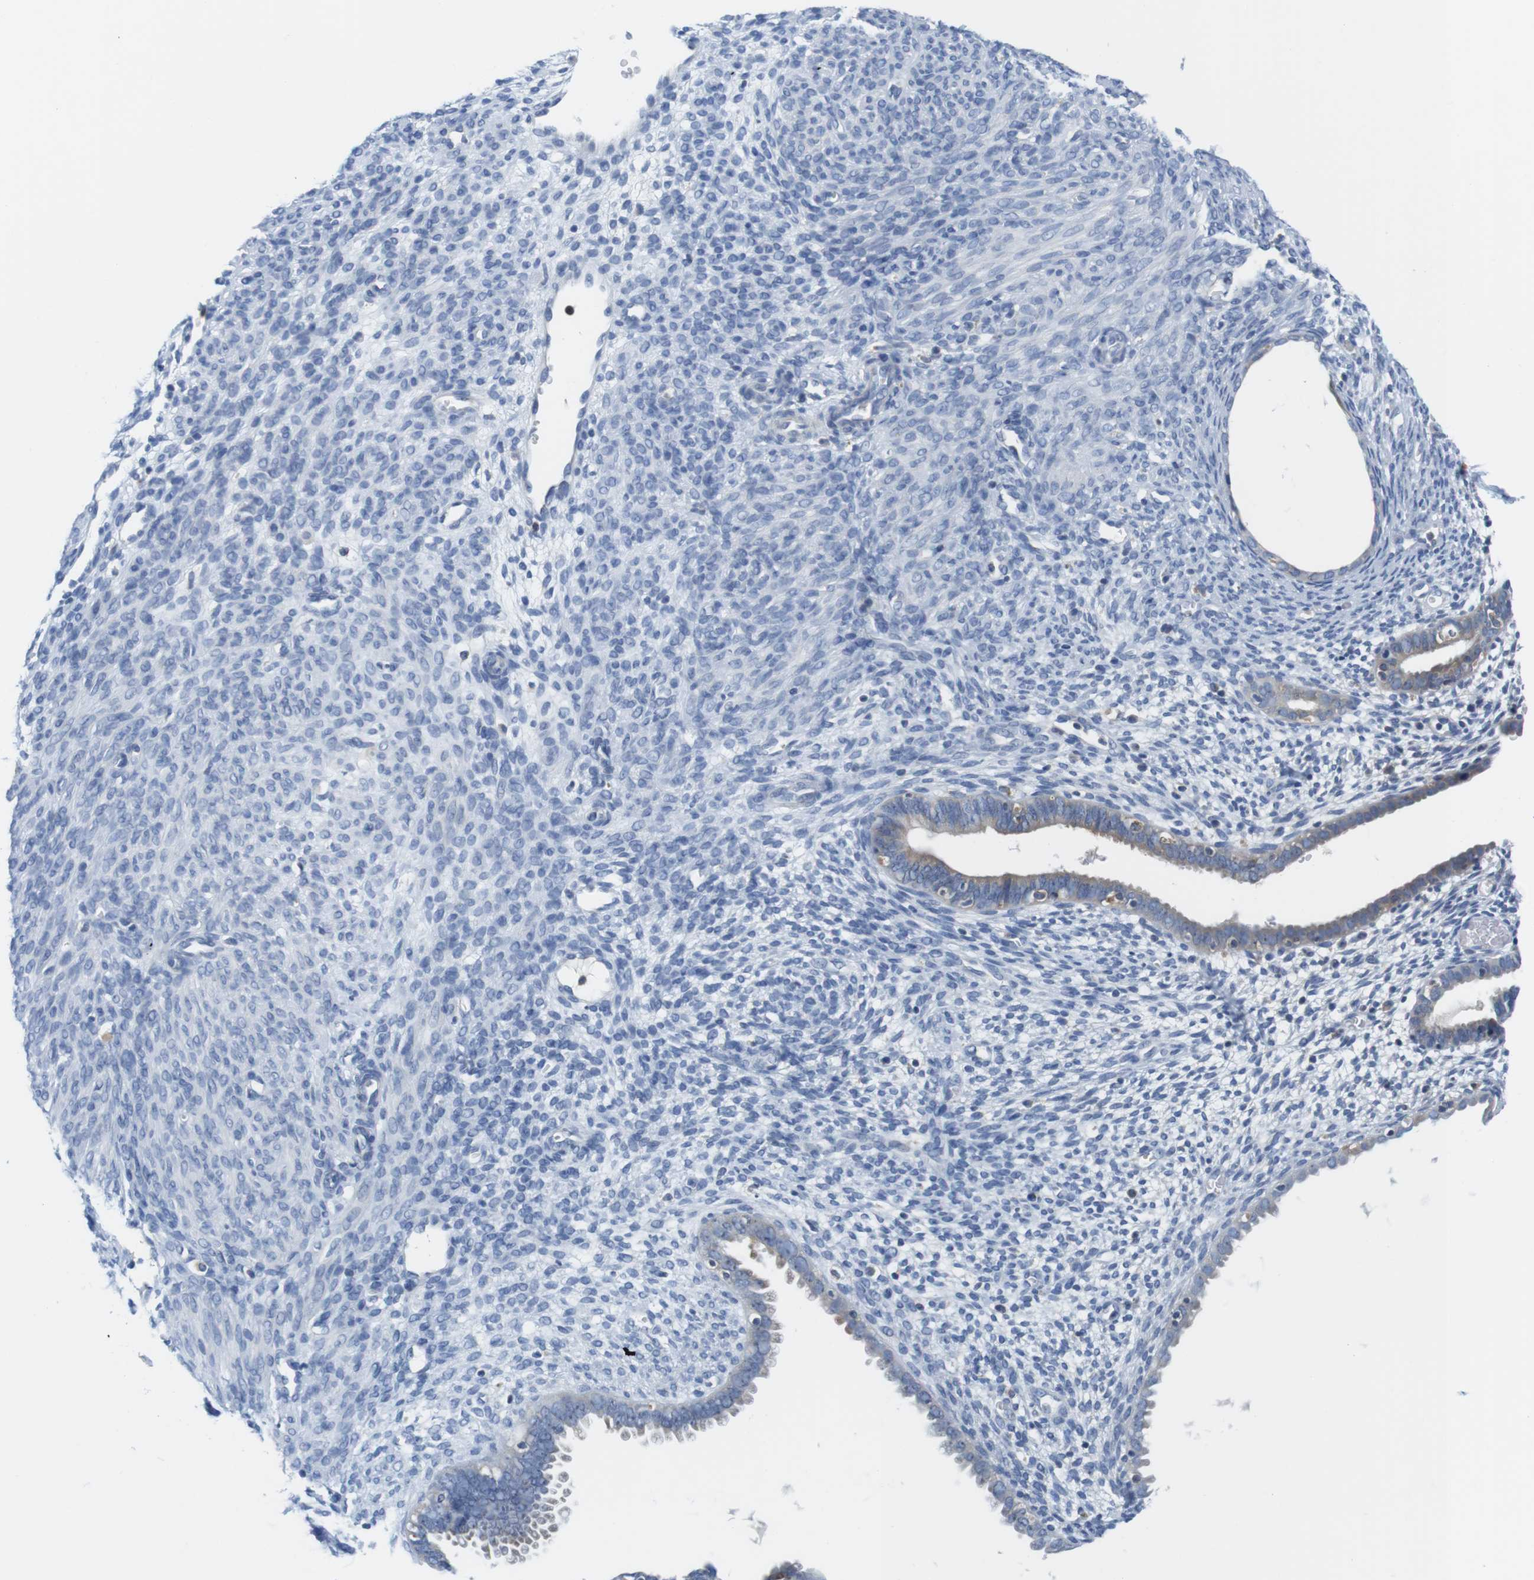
{"staining": {"intensity": "negative", "quantity": "none", "location": "none"}, "tissue": "endometrium", "cell_type": "Cells in endometrial stroma", "image_type": "normal", "snomed": [{"axis": "morphology", "description": "Normal tissue, NOS"}, {"axis": "morphology", "description": "Atrophy, NOS"}, {"axis": "topography", "description": "Uterus"}, {"axis": "topography", "description": "Endometrium"}], "caption": "Immunohistochemistry micrograph of unremarkable endometrium: human endometrium stained with DAB (3,3'-diaminobenzidine) demonstrates no significant protein staining in cells in endometrial stroma.", "gene": "CNGA2", "patient": {"sex": "female", "age": 68}}